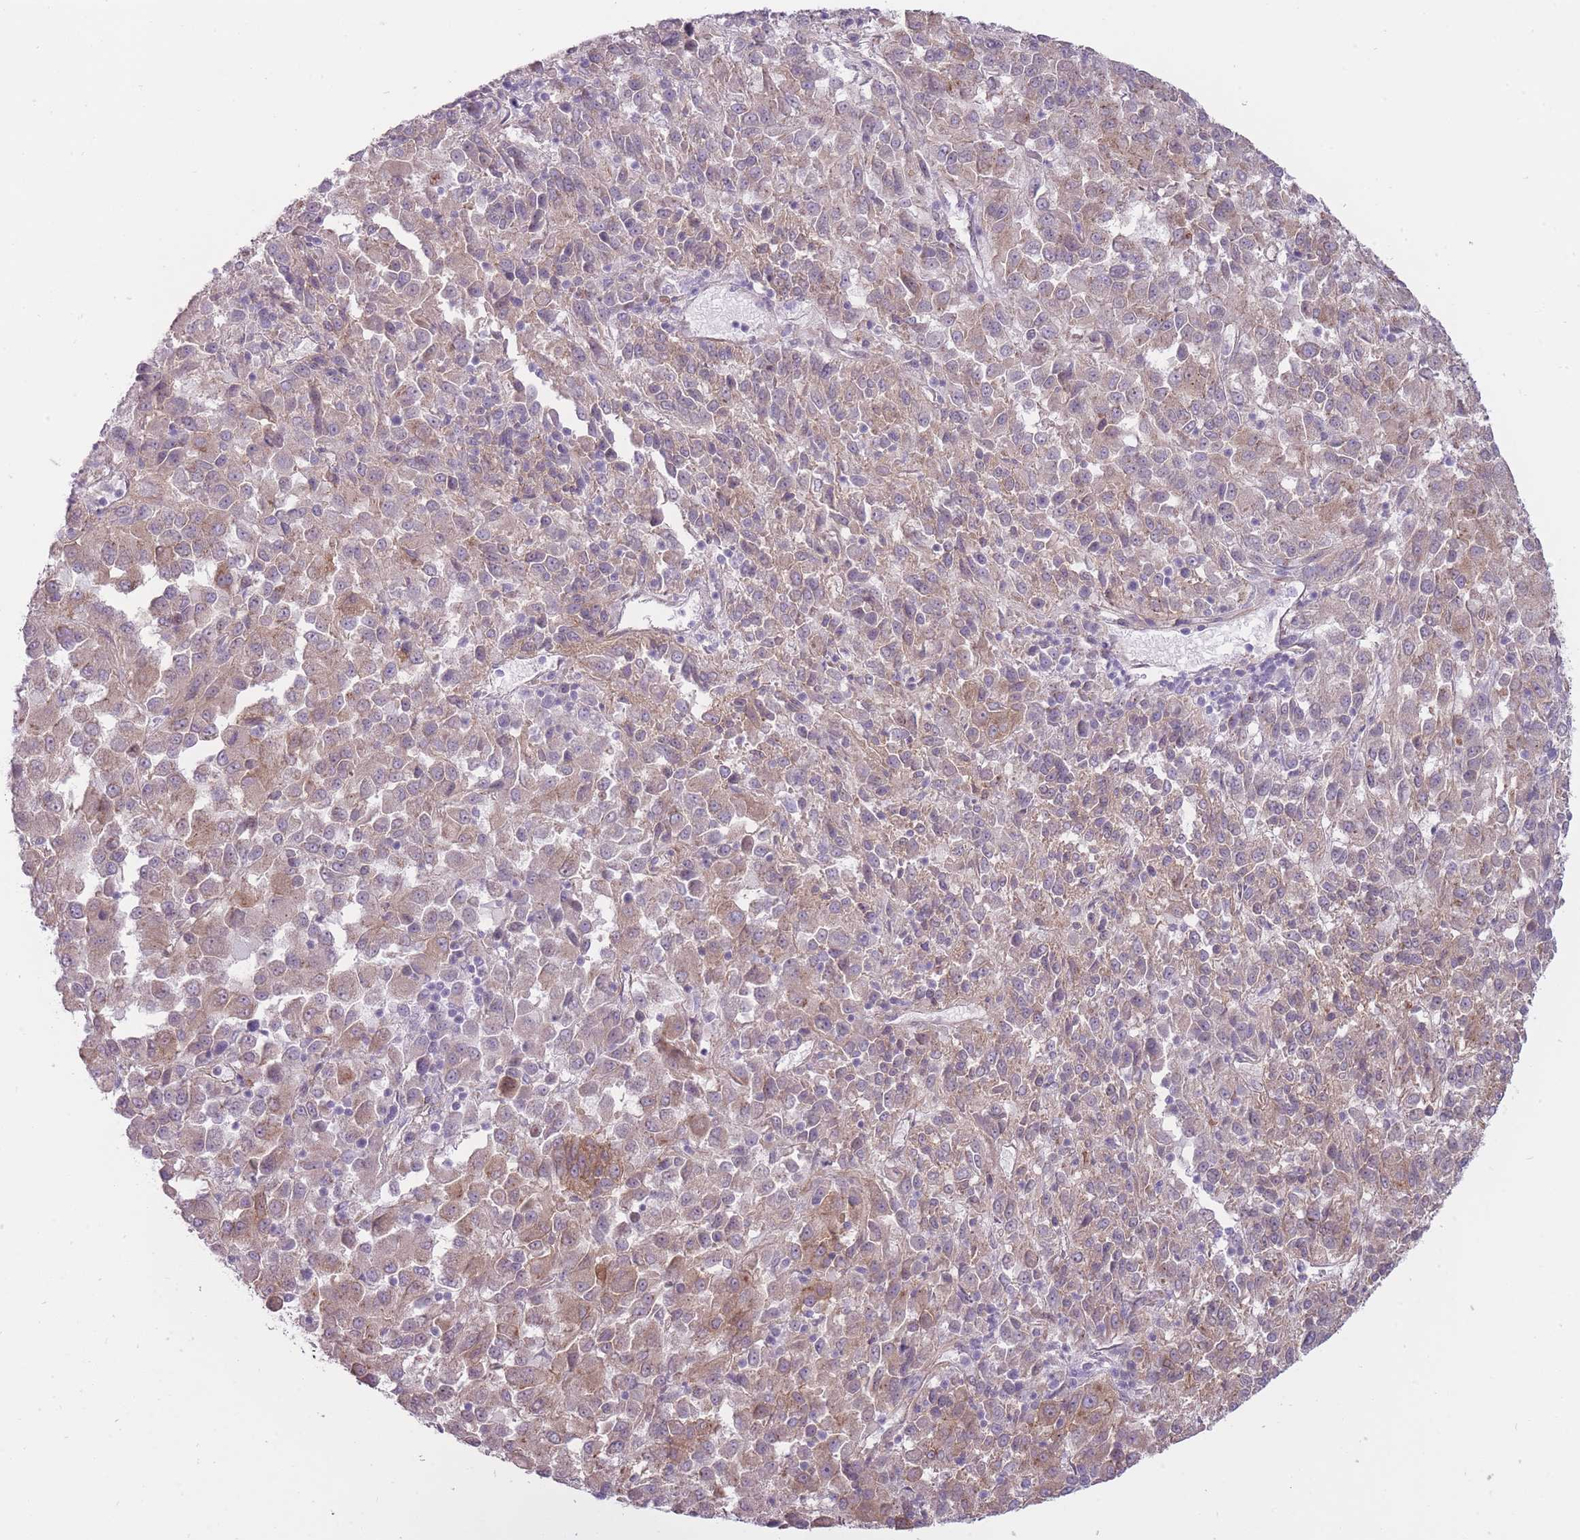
{"staining": {"intensity": "weak", "quantity": "25%-75%", "location": "cytoplasmic/membranous"}, "tissue": "melanoma", "cell_type": "Tumor cells", "image_type": "cancer", "snomed": [{"axis": "morphology", "description": "Malignant melanoma, Metastatic site"}, {"axis": "topography", "description": "Lung"}], "caption": "Immunohistochemical staining of human melanoma shows weak cytoplasmic/membranous protein staining in about 25%-75% of tumor cells.", "gene": "PGRMC2", "patient": {"sex": "male", "age": 64}}